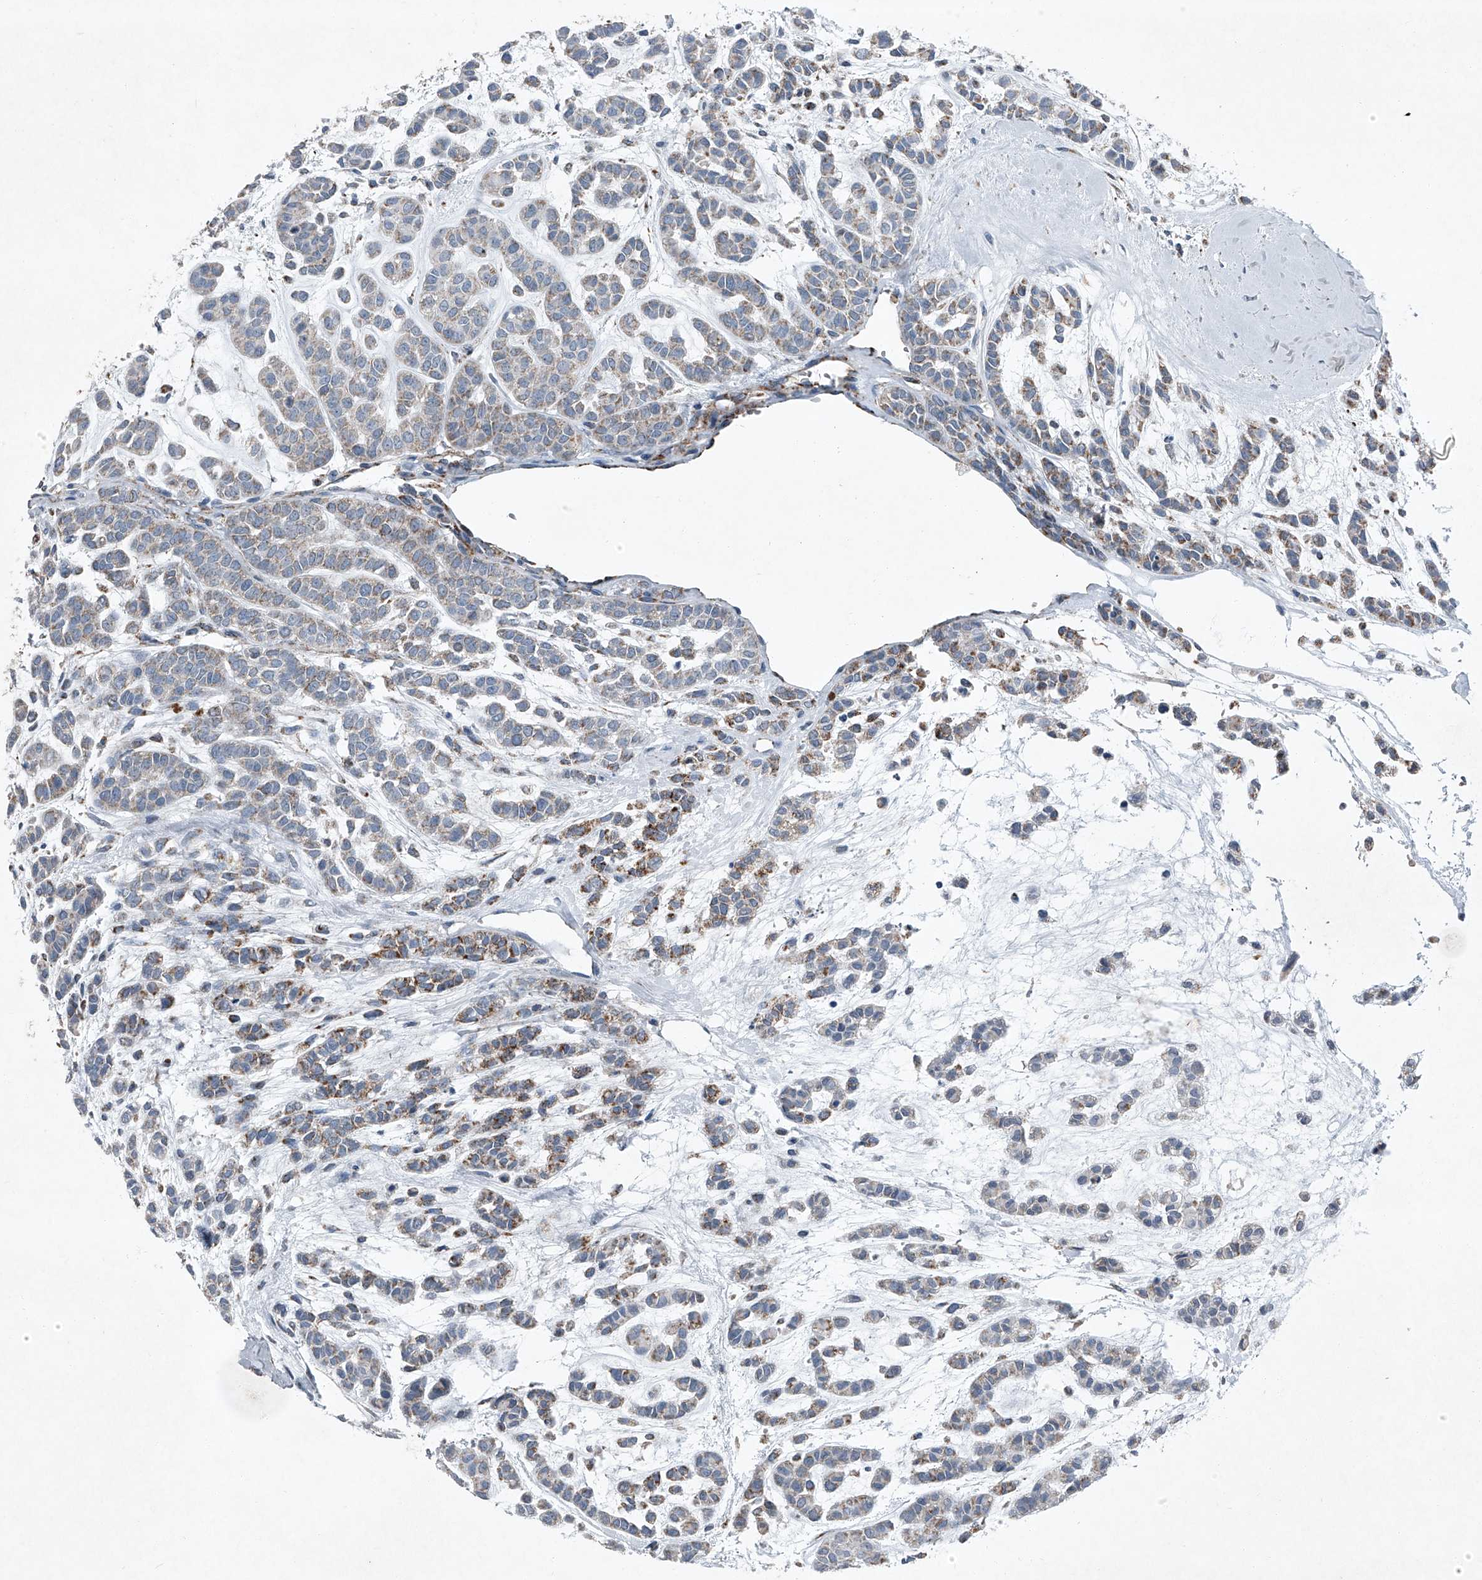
{"staining": {"intensity": "moderate", "quantity": "25%-75%", "location": "cytoplasmic/membranous"}, "tissue": "head and neck cancer", "cell_type": "Tumor cells", "image_type": "cancer", "snomed": [{"axis": "morphology", "description": "Adenocarcinoma, NOS"}, {"axis": "morphology", "description": "Adenoma, NOS"}, {"axis": "topography", "description": "Head-Neck"}], "caption": "Head and neck cancer (adenoma) was stained to show a protein in brown. There is medium levels of moderate cytoplasmic/membranous expression in approximately 25%-75% of tumor cells.", "gene": "CHRNA7", "patient": {"sex": "female", "age": 55}}